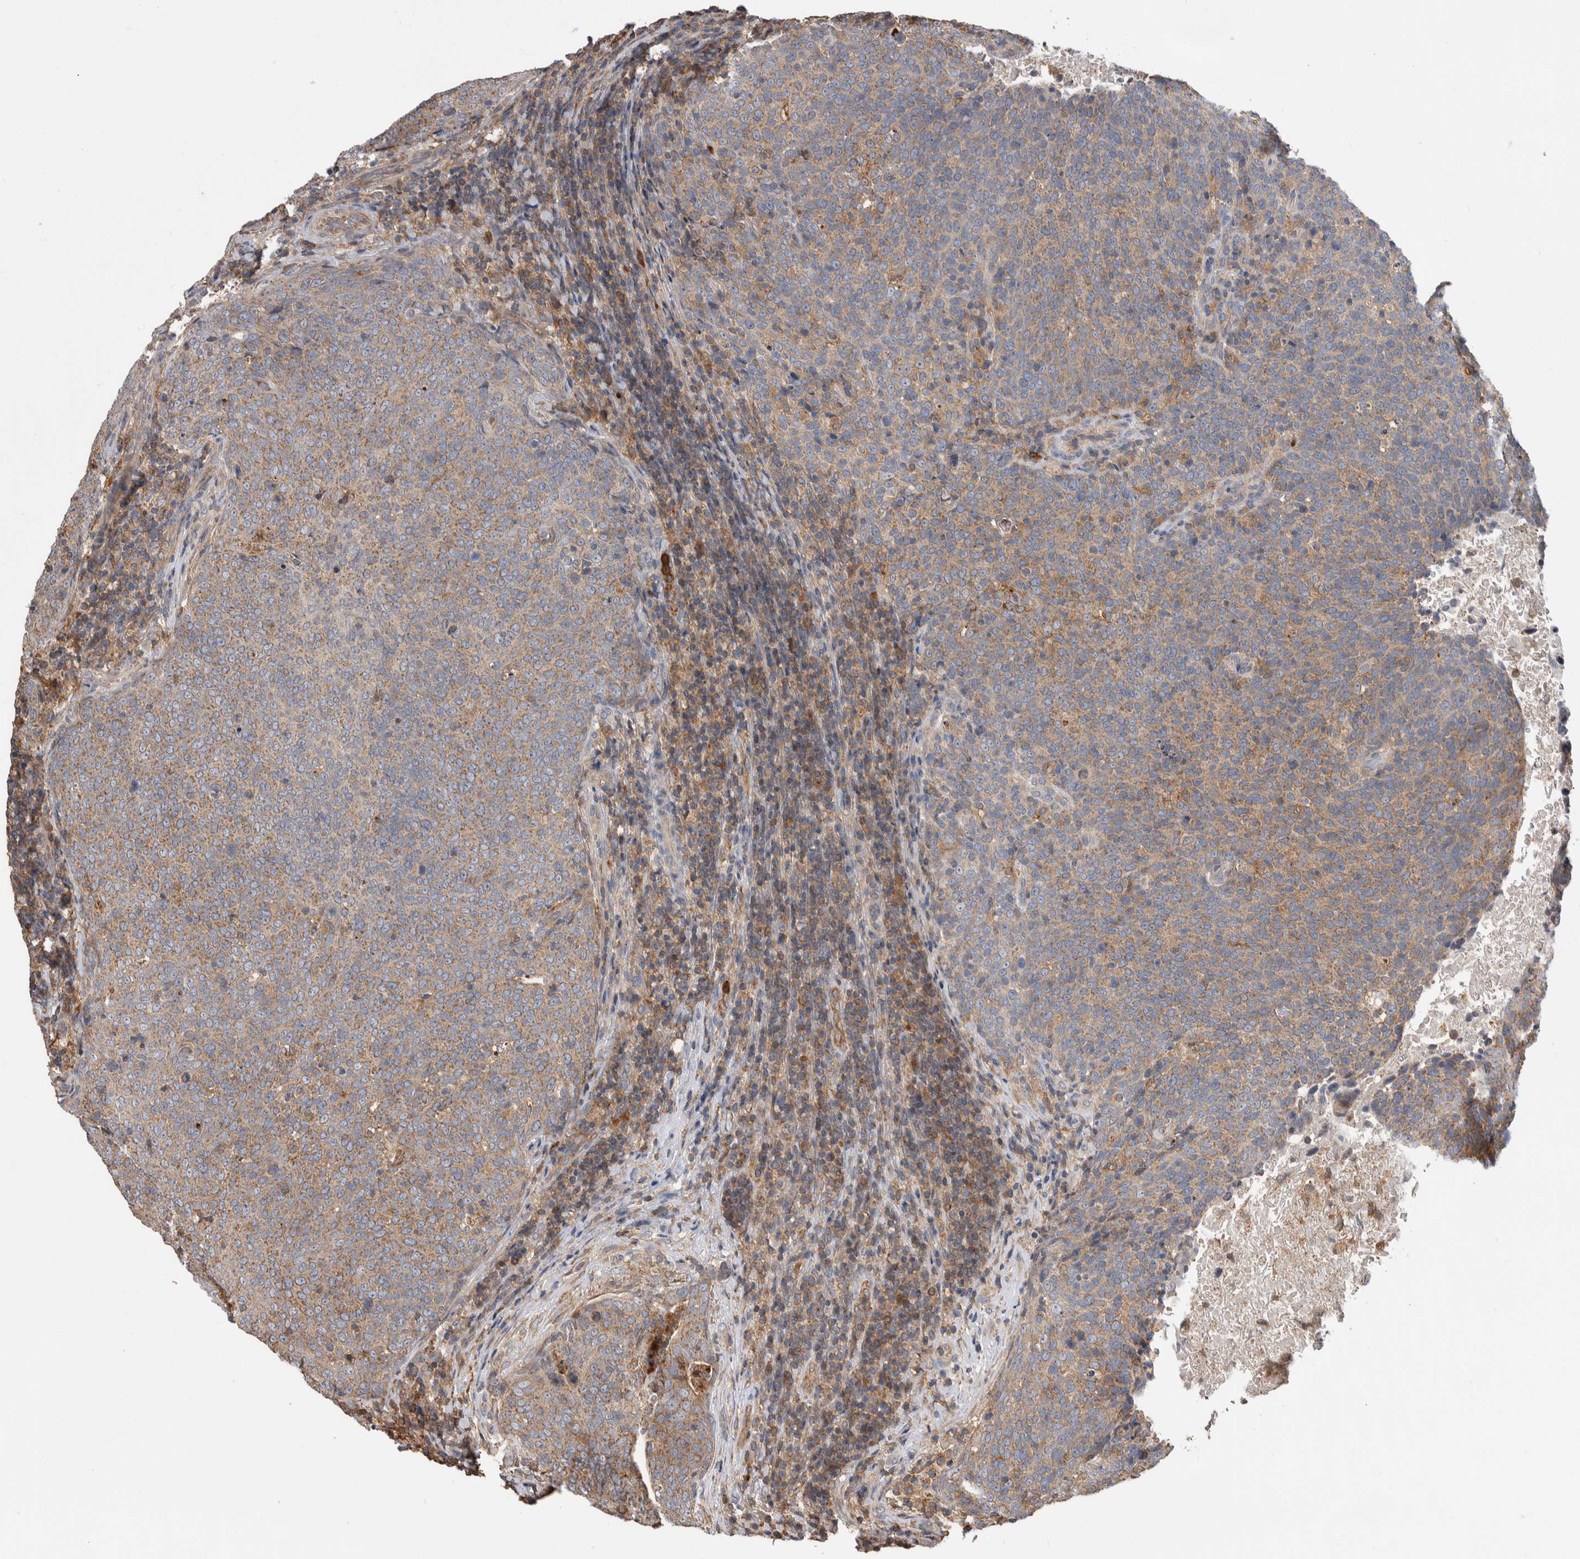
{"staining": {"intensity": "weak", "quantity": ">75%", "location": "cytoplasmic/membranous"}, "tissue": "head and neck cancer", "cell_type": "Tumor cells", "image_type": "cancer", "snomed": [{"axis": "morphology", "description": "Squamous cell carcinoma, NOS"}, {"axis": "morphology", "description": "Squamous cell carcinoma, metastatic, NOS"}, {"axis": "topography", "description": "Lymph node"}, {"axis": "topography", "description": "Head-Neck"}], "caption": "Protein expression by immunohistochemistry (IHC) shows weak cytoplasmic/membranous positivity in approximately >75% of tumor cells in head and neck squamous cell carcinoma. The protein is shown in brown color, while the nuclei are stained blue.", "gene": "SDCBP", "patient": {"sex": "male", "age": 62}}